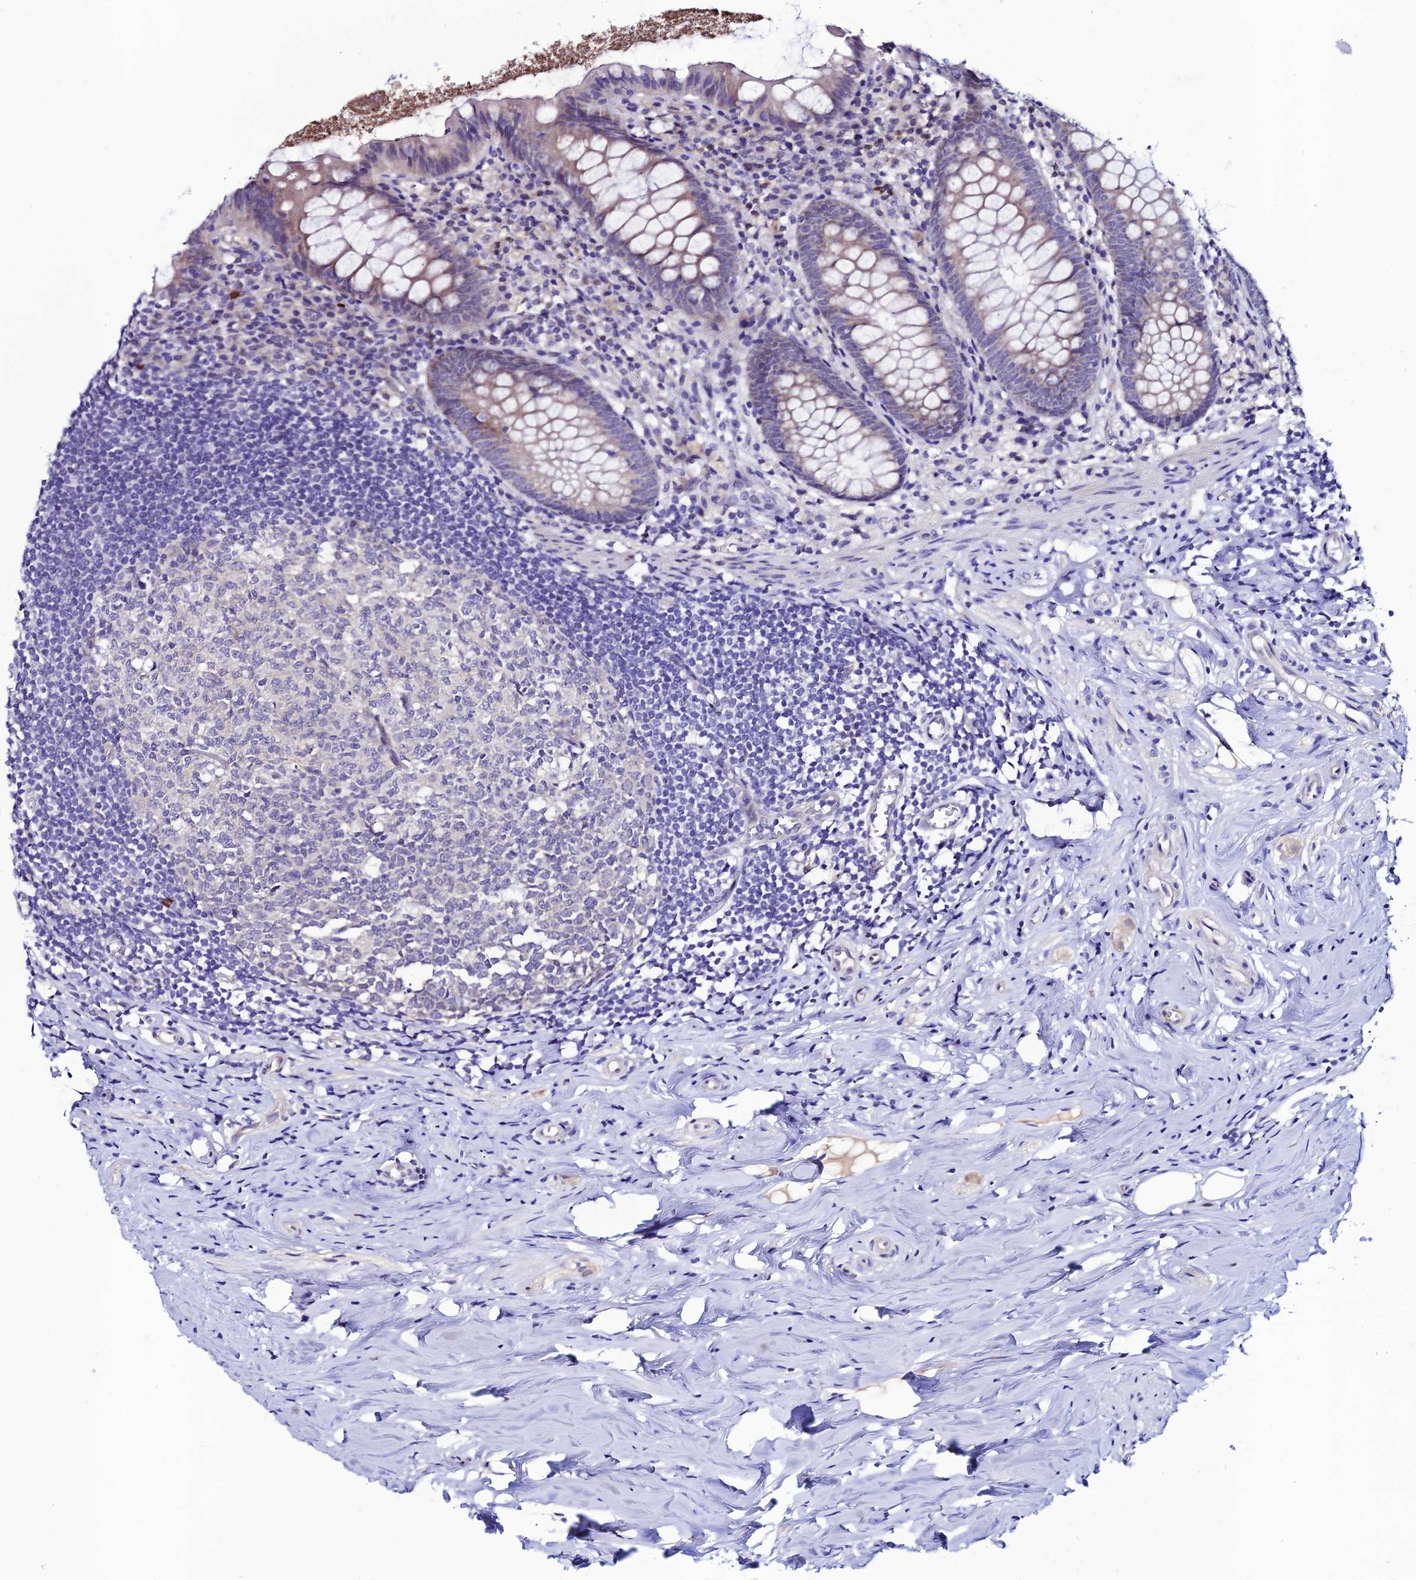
{"staining": {"intensity": "weak", "quantity": "<25%", "location": "cytoplasmic/membranous"}, "tissue": "appendix", "cell_type": "Glandular cells", "image_type": "normal", "snomed": [{"axis": "morphology", "description": "Normal tissue, NOS"}, {"axis": "topography", "description": "Appendix"}], "caption": "High magnification brightfield microscopy of normal appendix stained with DAB (brown) and counterstained with hematoxylin (blue): glandular cells show no significant staining. (Stains: DAB (3,3'-diaminobenzidine) immunohistochemistry with hematoxylin counter stain, Microscopy: brightfield microscopy at high magnification).", "gene": "FZD8", "patient": {"sex": "female", "age": 51}}